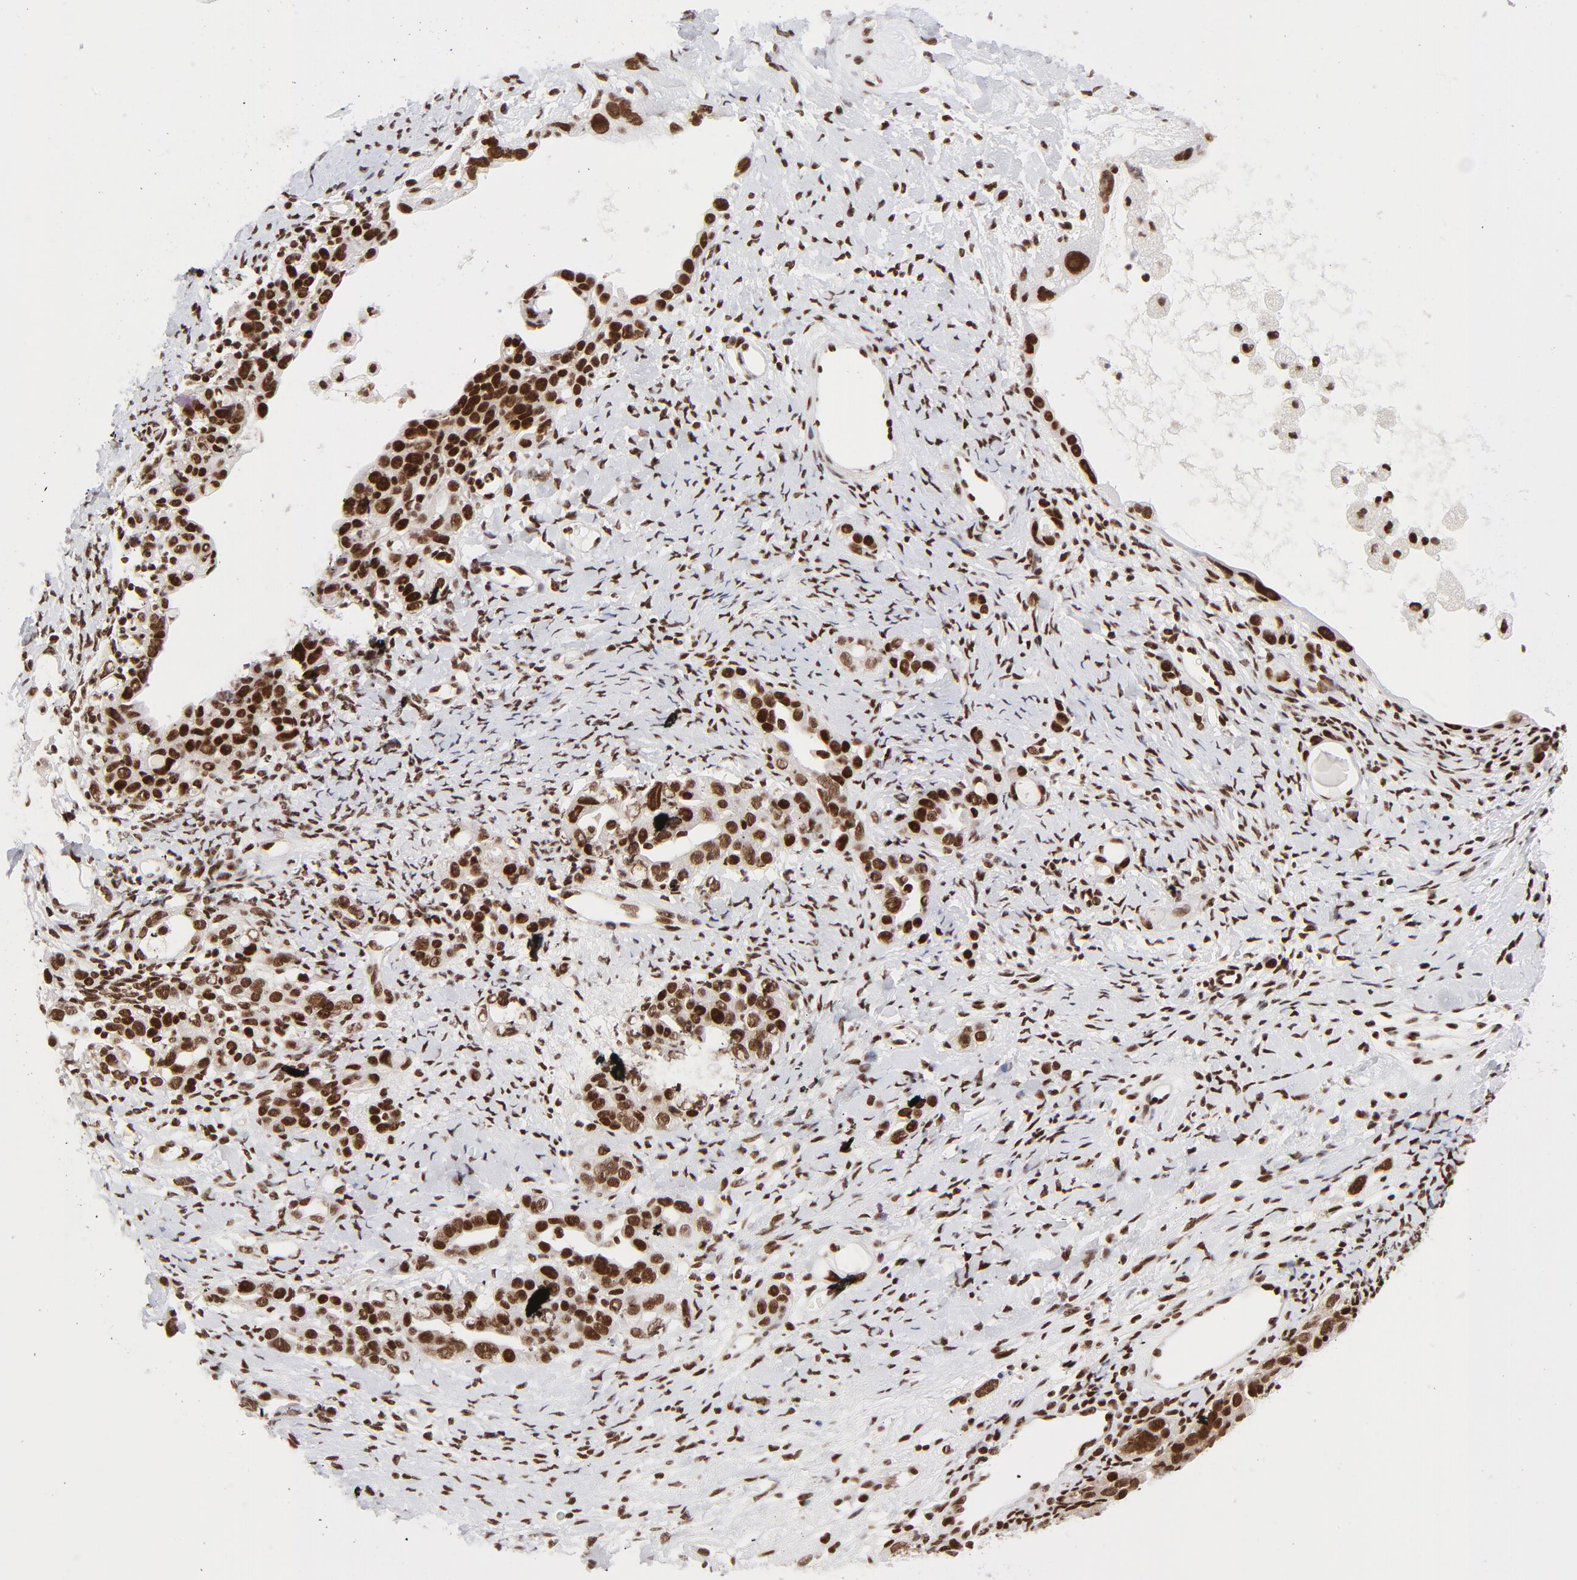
{"staining": {"intensity": "strong", "quantity": ">75%", "location": "nuclear"}, "tissue": "ovarian cancer", "cell_type": "Tumor cells", "image_type": "cancer", "snomed": [{"axis": "morphology", "description": "Cystadenocarcinoma, serous, NOS"}, {"axis": "topography", "description": "Ovary"}], "caption": "Immunohistochemistry (IHC) micrograph of ovarian serous cystadenocarcinoma stained for a protein (brown), which demonstrates high levels of strong nuclear expression in approximately >75% of tumor cells.", "gene": "NFYB", "patient": {"sex": "female", "age": 66}}